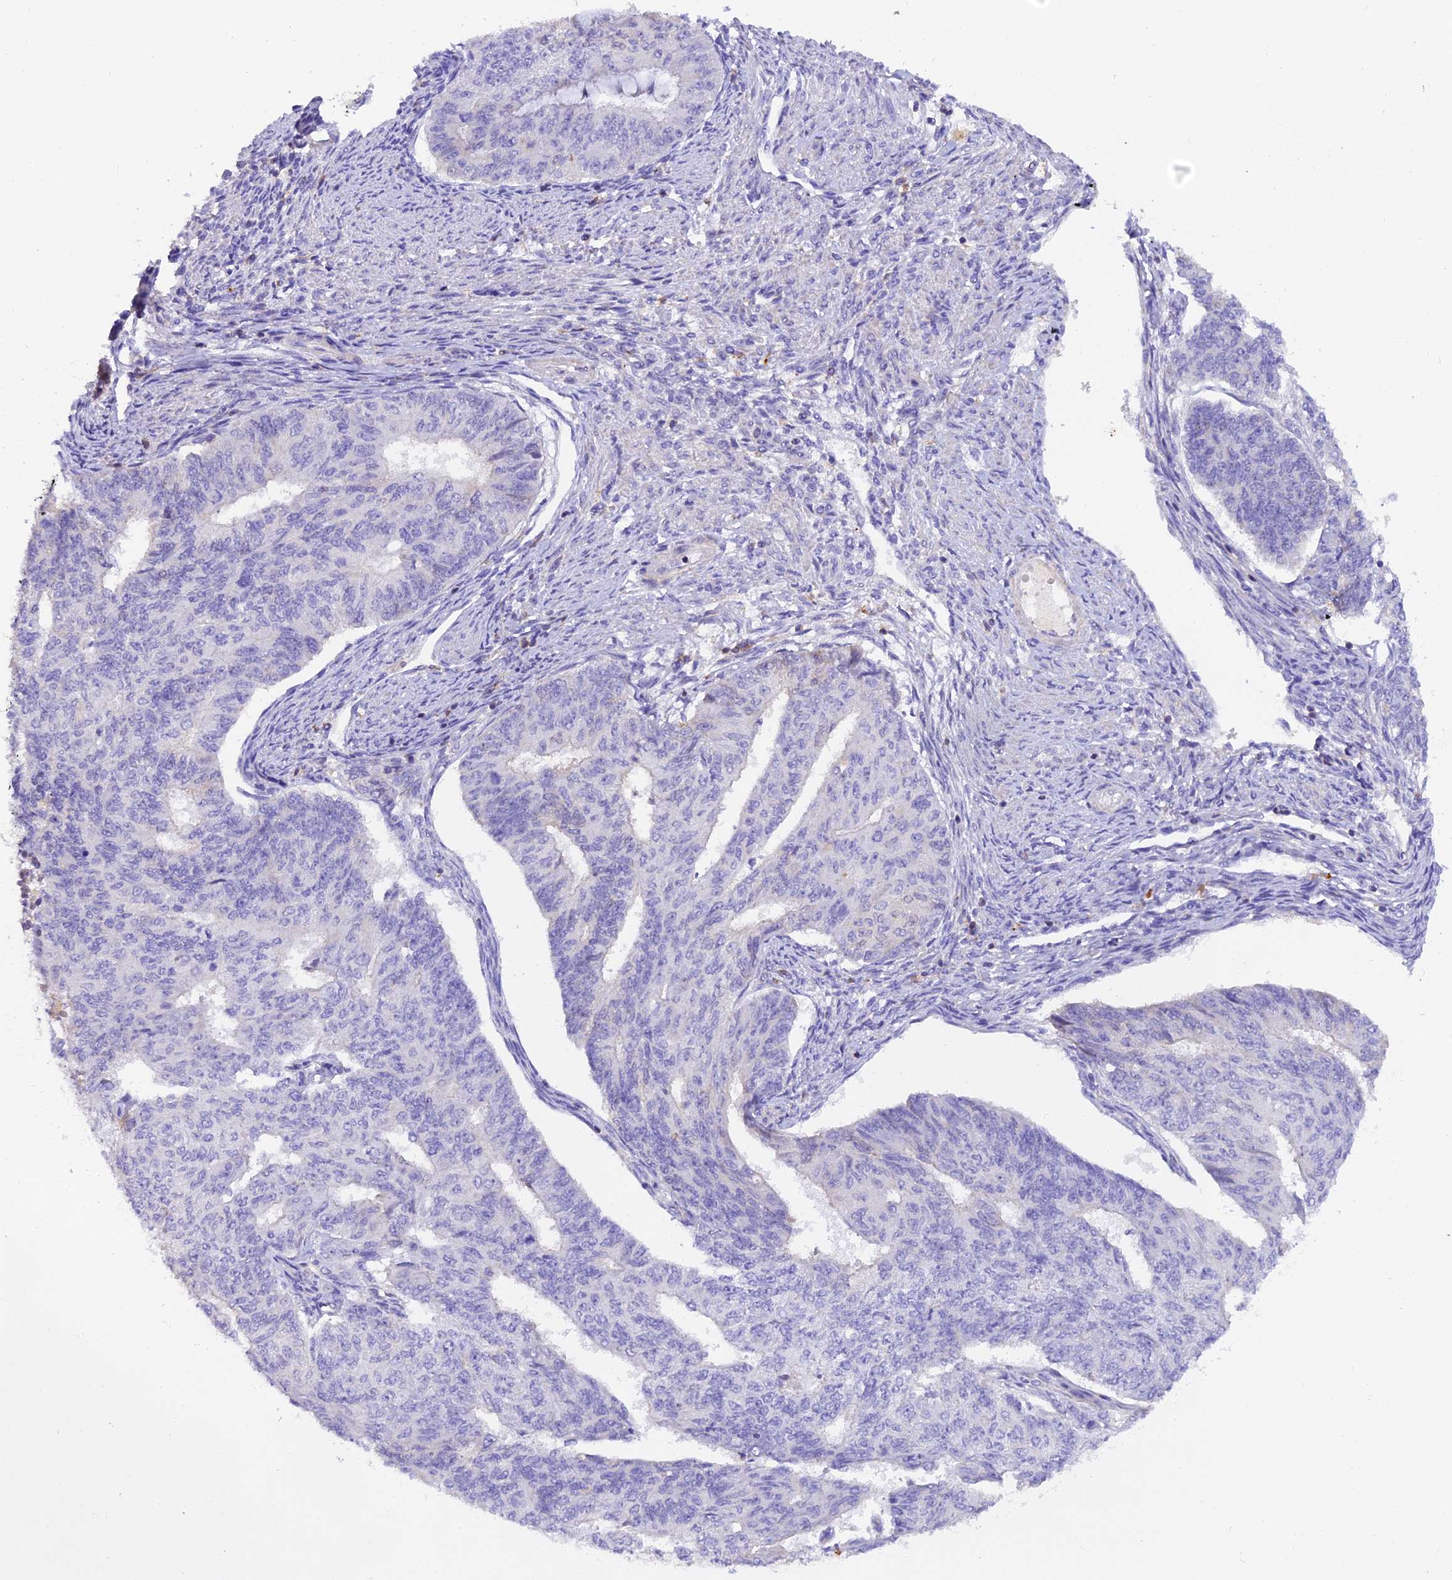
{"staining": {"intensity": "negative", "quantity": "none", "location": "none"}, "tissue": "endometrial cancer", "cell_type": "Tumor cells", "image_type": "cancer", "snomed": [{"axis": "morphology", "description": "Adenocarcinoma, NOS"}, {"axis": "topography", "description": "Endometrium"}], "caption": "Immunohistochemistry of endometrial cancer (adenocarcinoma) exhibits no expression in tumor cells.", "gene": "LPXN", "patient": {"sex": "female", "age": 32}}